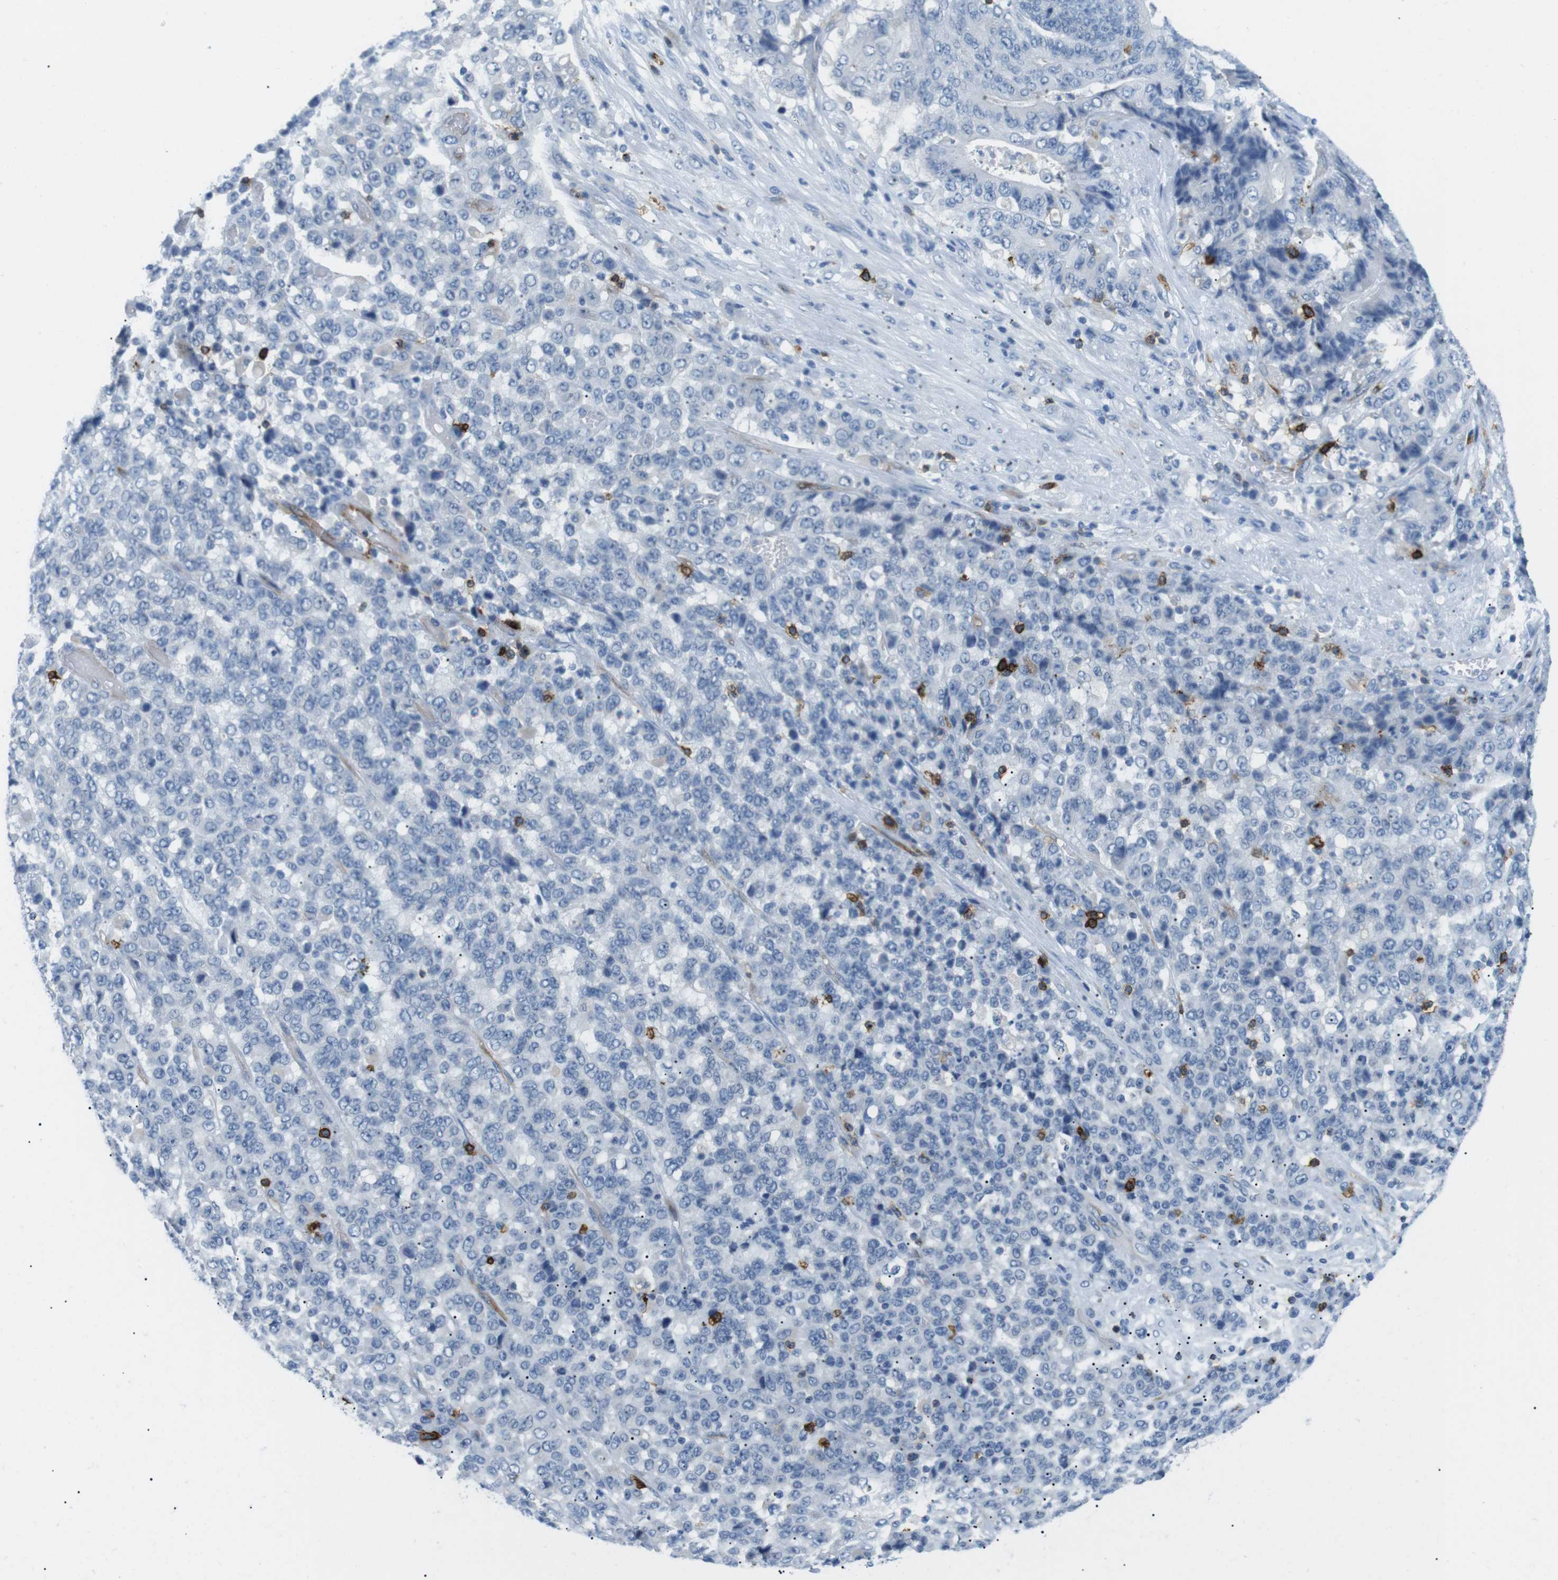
{"staining": {"intensity": "negative", "quantity": "none", "location": "none"}, "tissue": "stomach cancer", "cell_type": "Tumor cells", "image_type": "cancer", "snomed": [{"axis": "morphology", "description": "Adenocarcinoma, NOS"}, {"axis": "topography", "description": "Stomach"}], "caption": "Stomach adenocarcinoma was stained to show a protein in brown. There is no significant staining in tumor cells.", "gene": "TNFRSF4", "patient": {"sex": "female", "age": 73}}